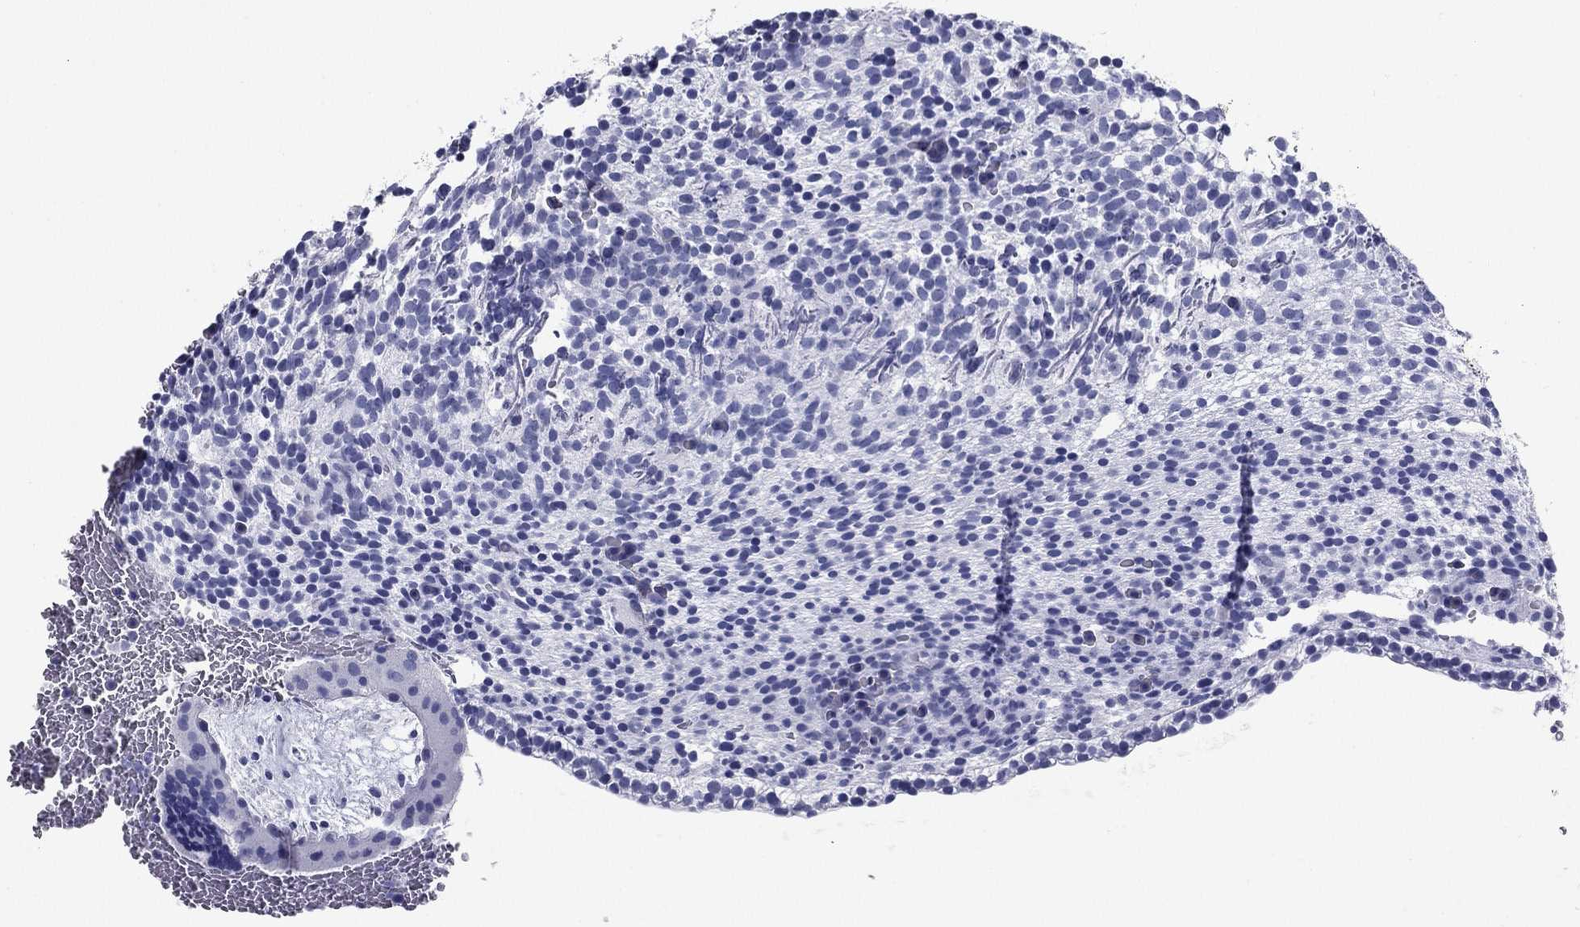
{"staining": {"intensity": "negative", "quantity": "none", "location": "none"}, "tissue": "placenta", "cell_type": "Decidual cells", "image_type": "normal", "snomed": [{"axis": "morphology", "description": "Normal tissue, NOS"}, {"axis": "topography", "description": "Placenta"}], "caption": "High power microscopy histopathology image of an immunohistochemistry (IHC) histopathology image of unremarkable placenta, revealing no significant positivity in decidual cells. The staining was performed using DAB (3,3'-diaminobenzidine) to visualize the protein expression in brown, while the nuclei were stained in blue with hematoxylin (Magnification: 20x).", "gene": "NPPA", "patient": {"sex": "female", "age": 19}}